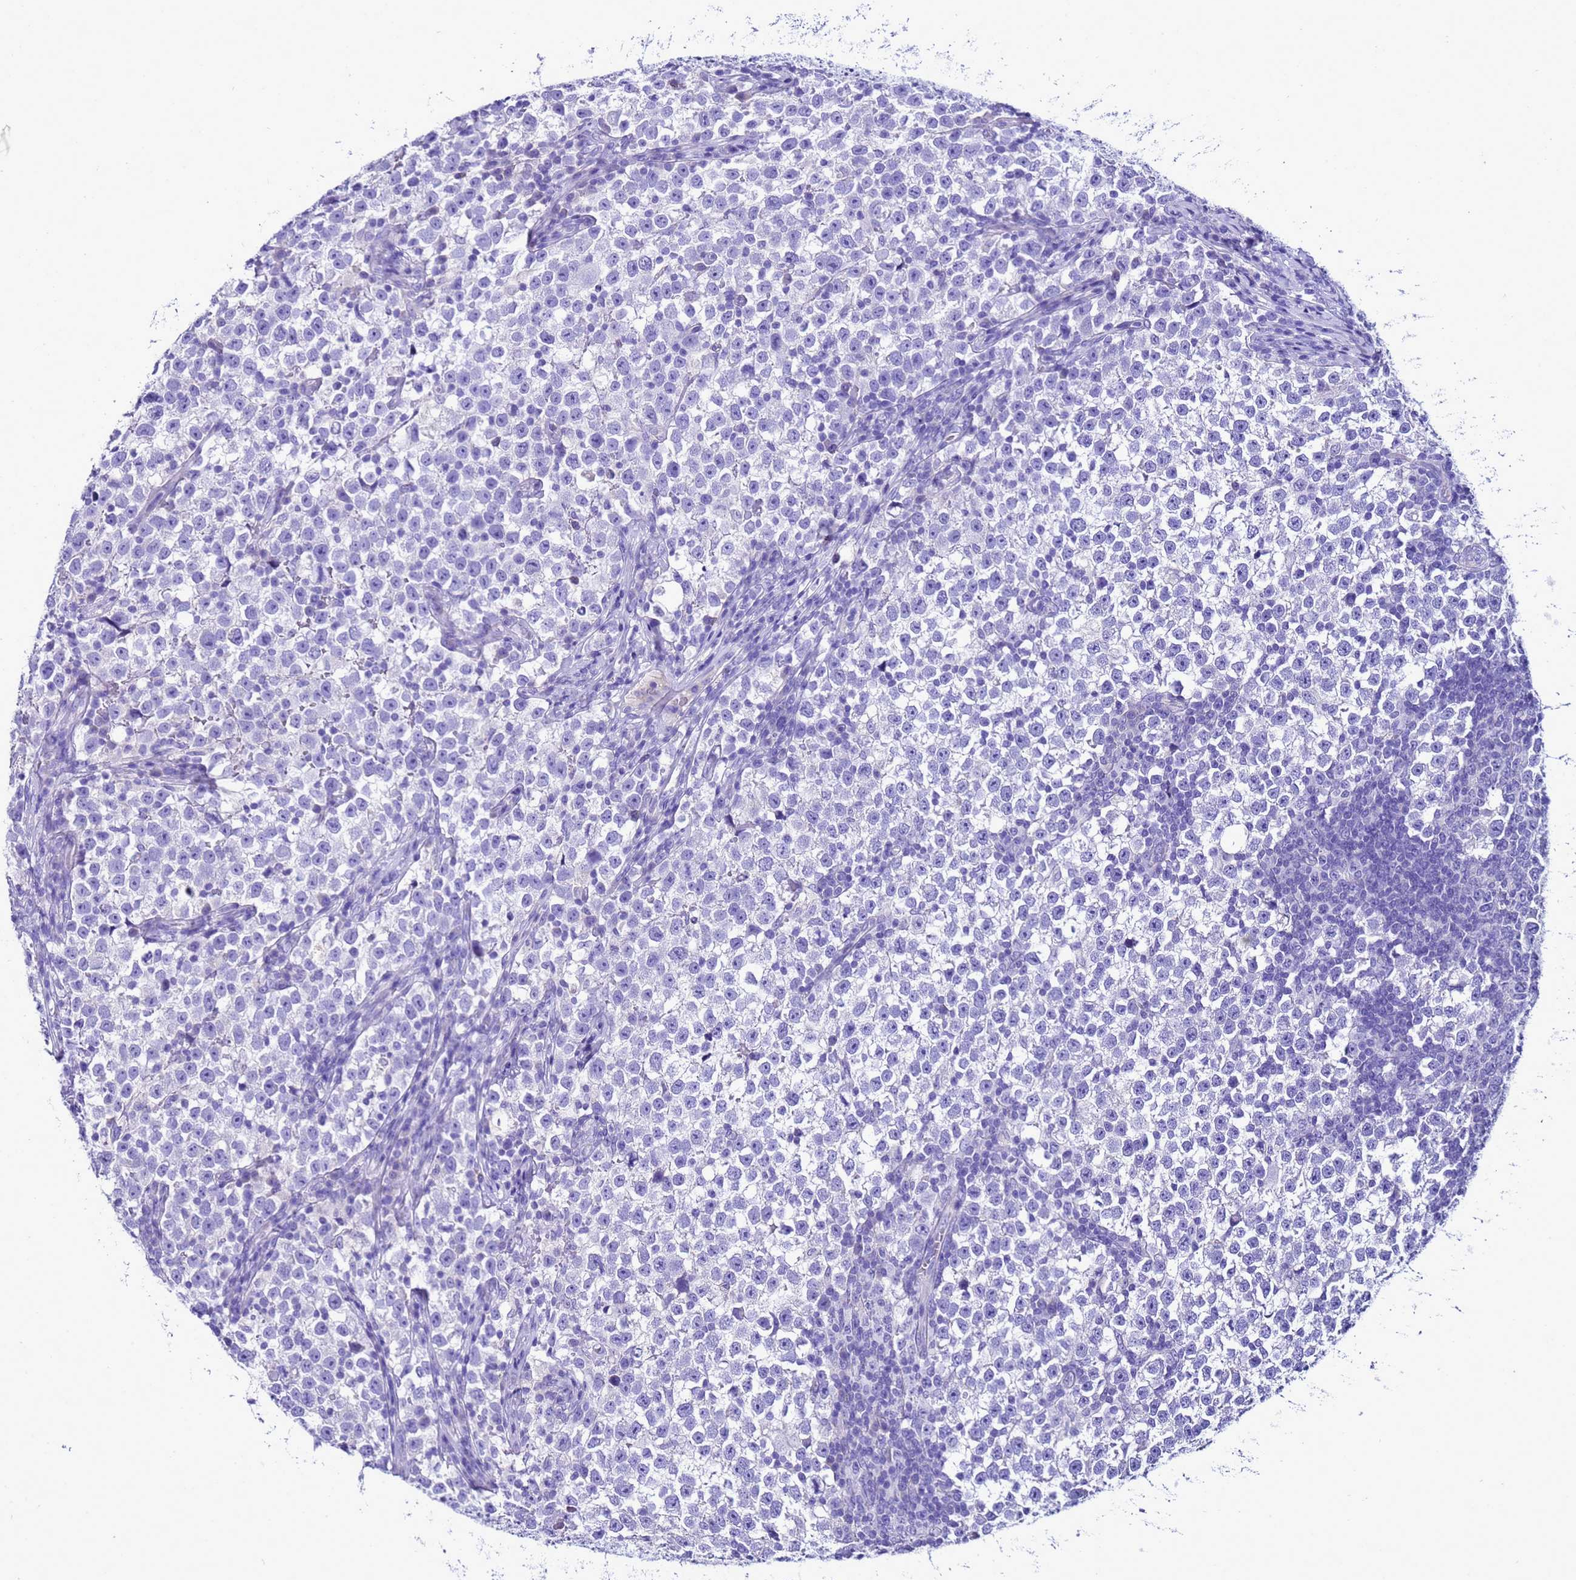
{"staining": {"intensity": "negative", "quantity": "none", "location": "none"}, "tissue": "testis cancer", "cell_type": "Tumor cells", "image_type": "cancer", "snomed": [{"axis": "morphology", "description": "Normal tissue, NOS"}, {"axis": "morphology", "description": "Seminoma, NOS"}, {"axis": "topography", "description": "Testis"}], "caption": "There is no significant staining in tumor cells of seminoma (testis).", "gene": "BEST2", "patient": {"sex": "male", "age": 43}}